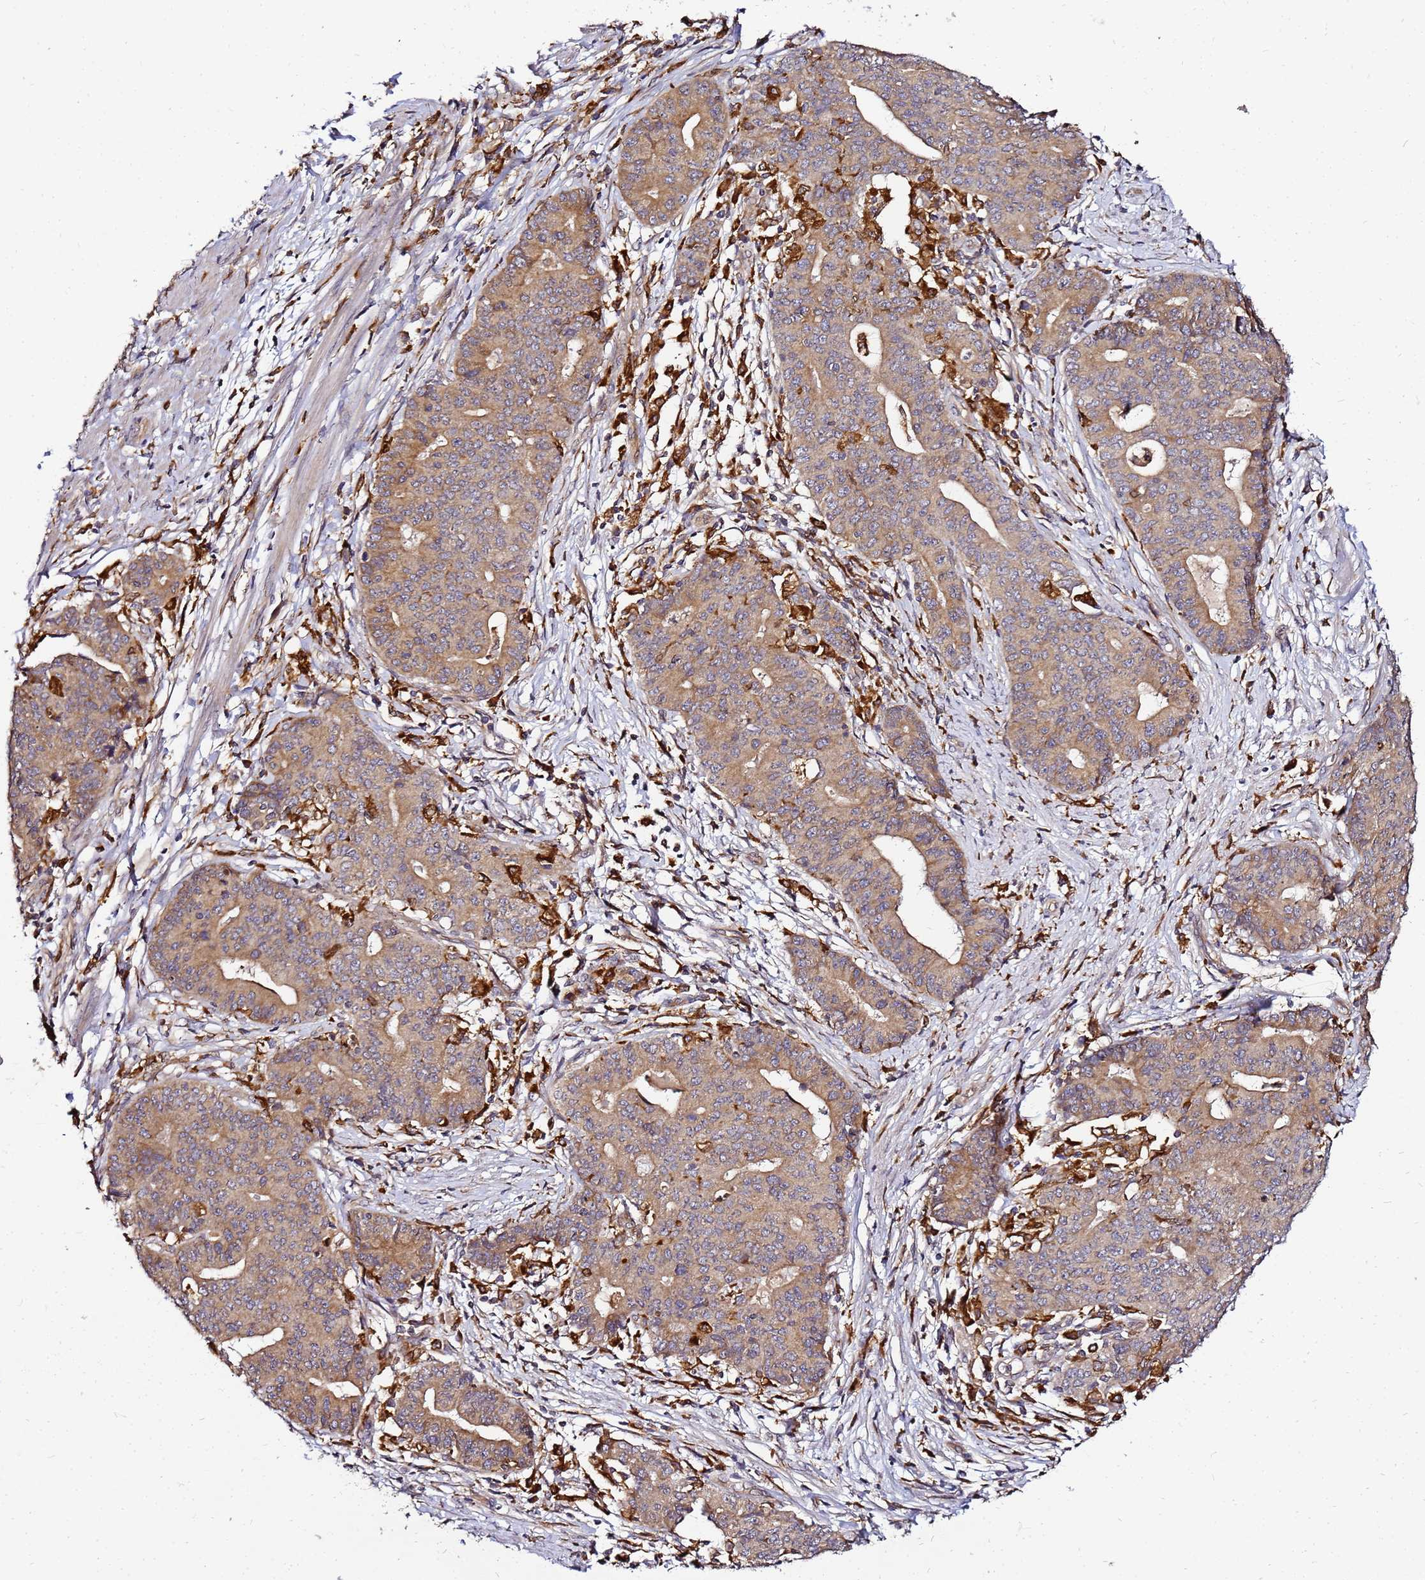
{"staining": {"intensity": "moderate", "quantity": ">75%", "location": "cytoplasmic/membranous"}, "tissue": "endometrial cancer", "cell_type": "Tumor cells", "image_type": "cancer", "snomed": [{"axis": "morphology", "description": "Adenocarcinoma, NOS"}, {"axis": "topography", "description": "Endometrium"}], "caption": "Immunohistochemical staining of human adenocarcinoma (endometrial) shows moderate cytoplasmic/membranous protein staining in approximately >75% of tumor cells.", "gene": "ADPGK", "patient": {"sex": "female", "age": 59}}